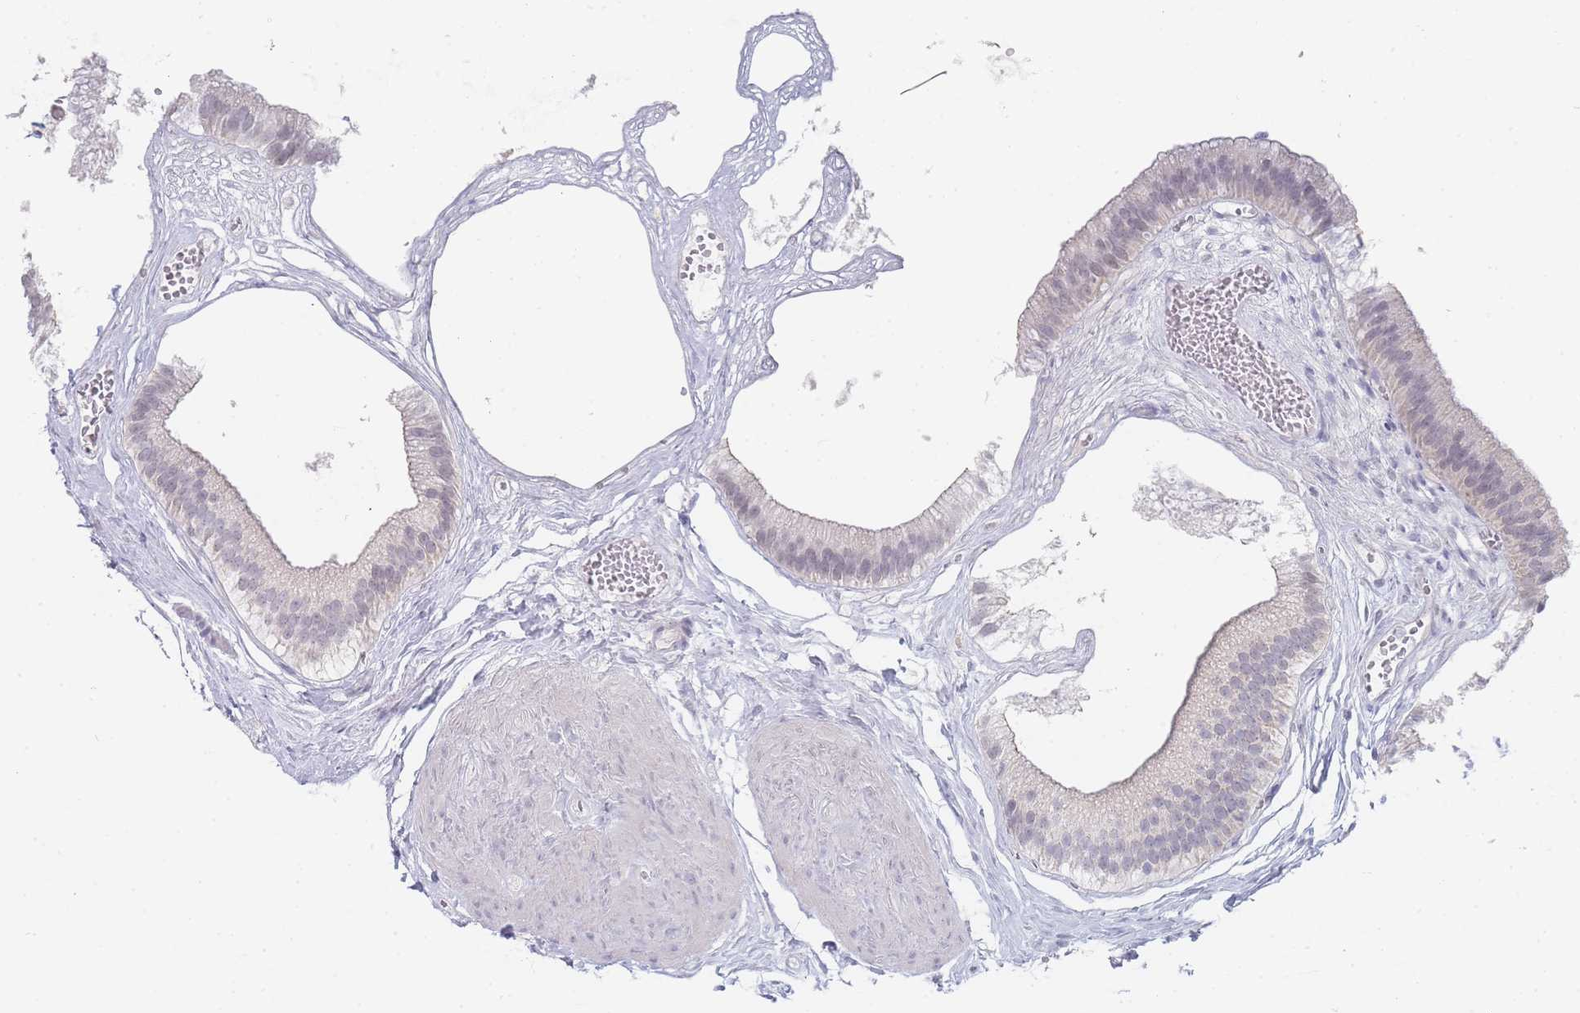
{"staining": {"intensity": "negative", "quantity": "none", "location": "none"}, "tissue": "gallbladder", "cell_type": "Glandular cells", "image_type": "normal", "snomed": [{"axis": "morphology", "description": "Normal tissue, NOS"}, {"axis": "topography", "description": "Gallbladder"}], "caption": "Immunohistochemistry (IHC) of normal human gallbladder exhibits no positivity in glandular cells. The staining was performed using DAB to visualize the protein expression in brown, while the nuclei were stained in blue with hematoxylin (Magnification: 20x).", "gene": "IMPG1", "patient": {"sex": "female", "age": 54}}